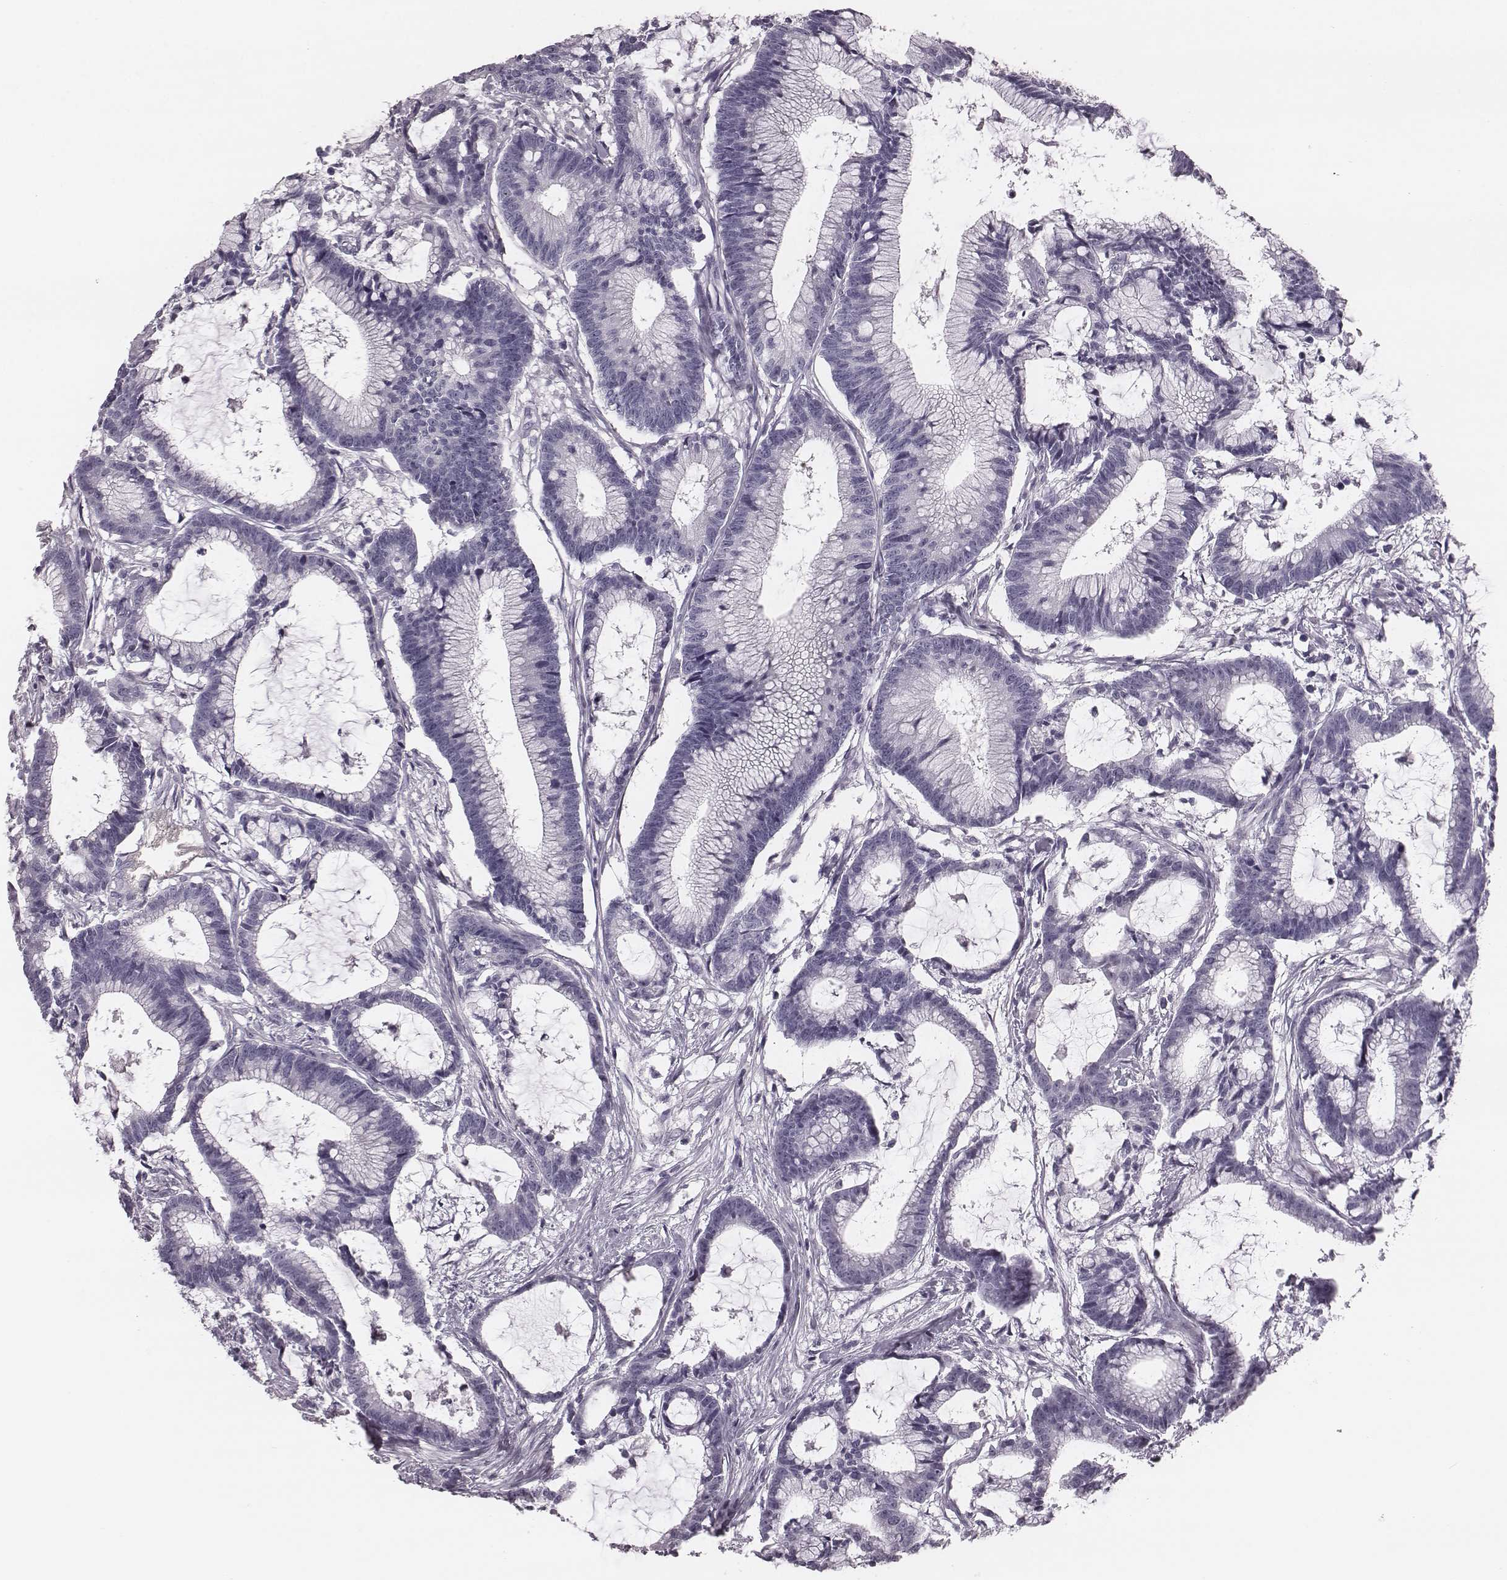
{"staining": {"intensity": "negative", "quantity": "none", "location": "none"}, "tissue": "colorectal cancer", "cell_type": "Tumor cells", "image_type": "cancer", "snomed": [{"axis": "morphology", "description": "Adenocarcinoma, NOS"}, {"axis": "topography", "description": "Colon"}], "caption": "Human colorectal cancer (adenocarcinoma) stained for a protein using immunohistochemistry demonstrates no staining in tumor cells.", "gene": "KRT74", "patient": {"sex": "female", "age": 78}}